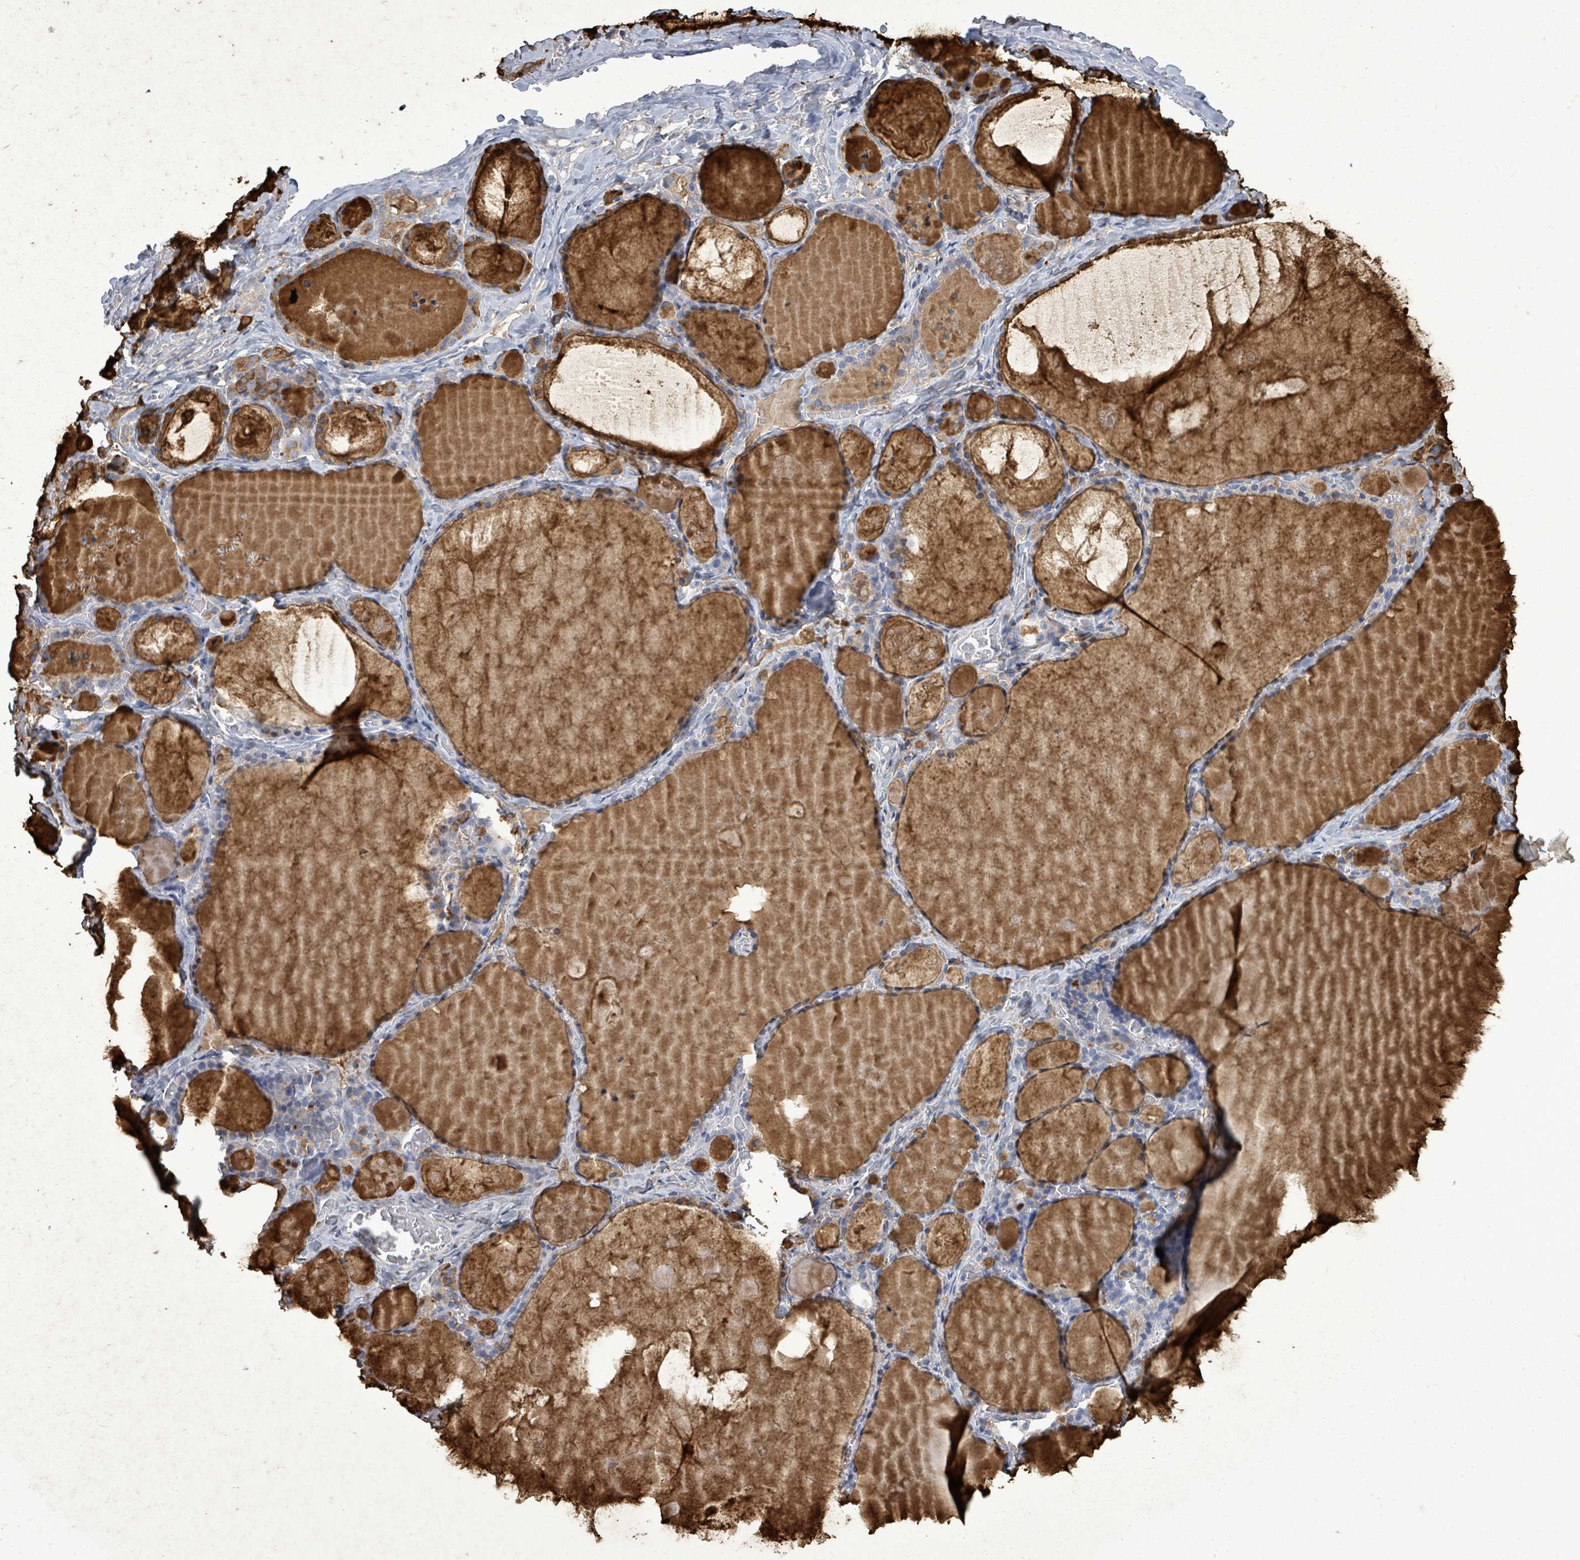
{"staining": {"intensity": "moderate", "quantity": "<25%", "location": "cytoplasmic/membranous"}, "tissue": "thyroid gland", "cell_type": "Glandular cells", "image_type": "normal", "snomed": [{"axis": "morphology", "description": "Normal tissue, NOS"}, {"axis": "topography", "description": "Thyroid gland"}], "caption": "About <25% of glandular cells in benign thyroid gland exhibit moderate cytoplasmic/membranous protein staining as visualized by brown immunohistochemical staining.", "gene": "PAPSS1", "patient": {"sex": "male", "age": 56}}